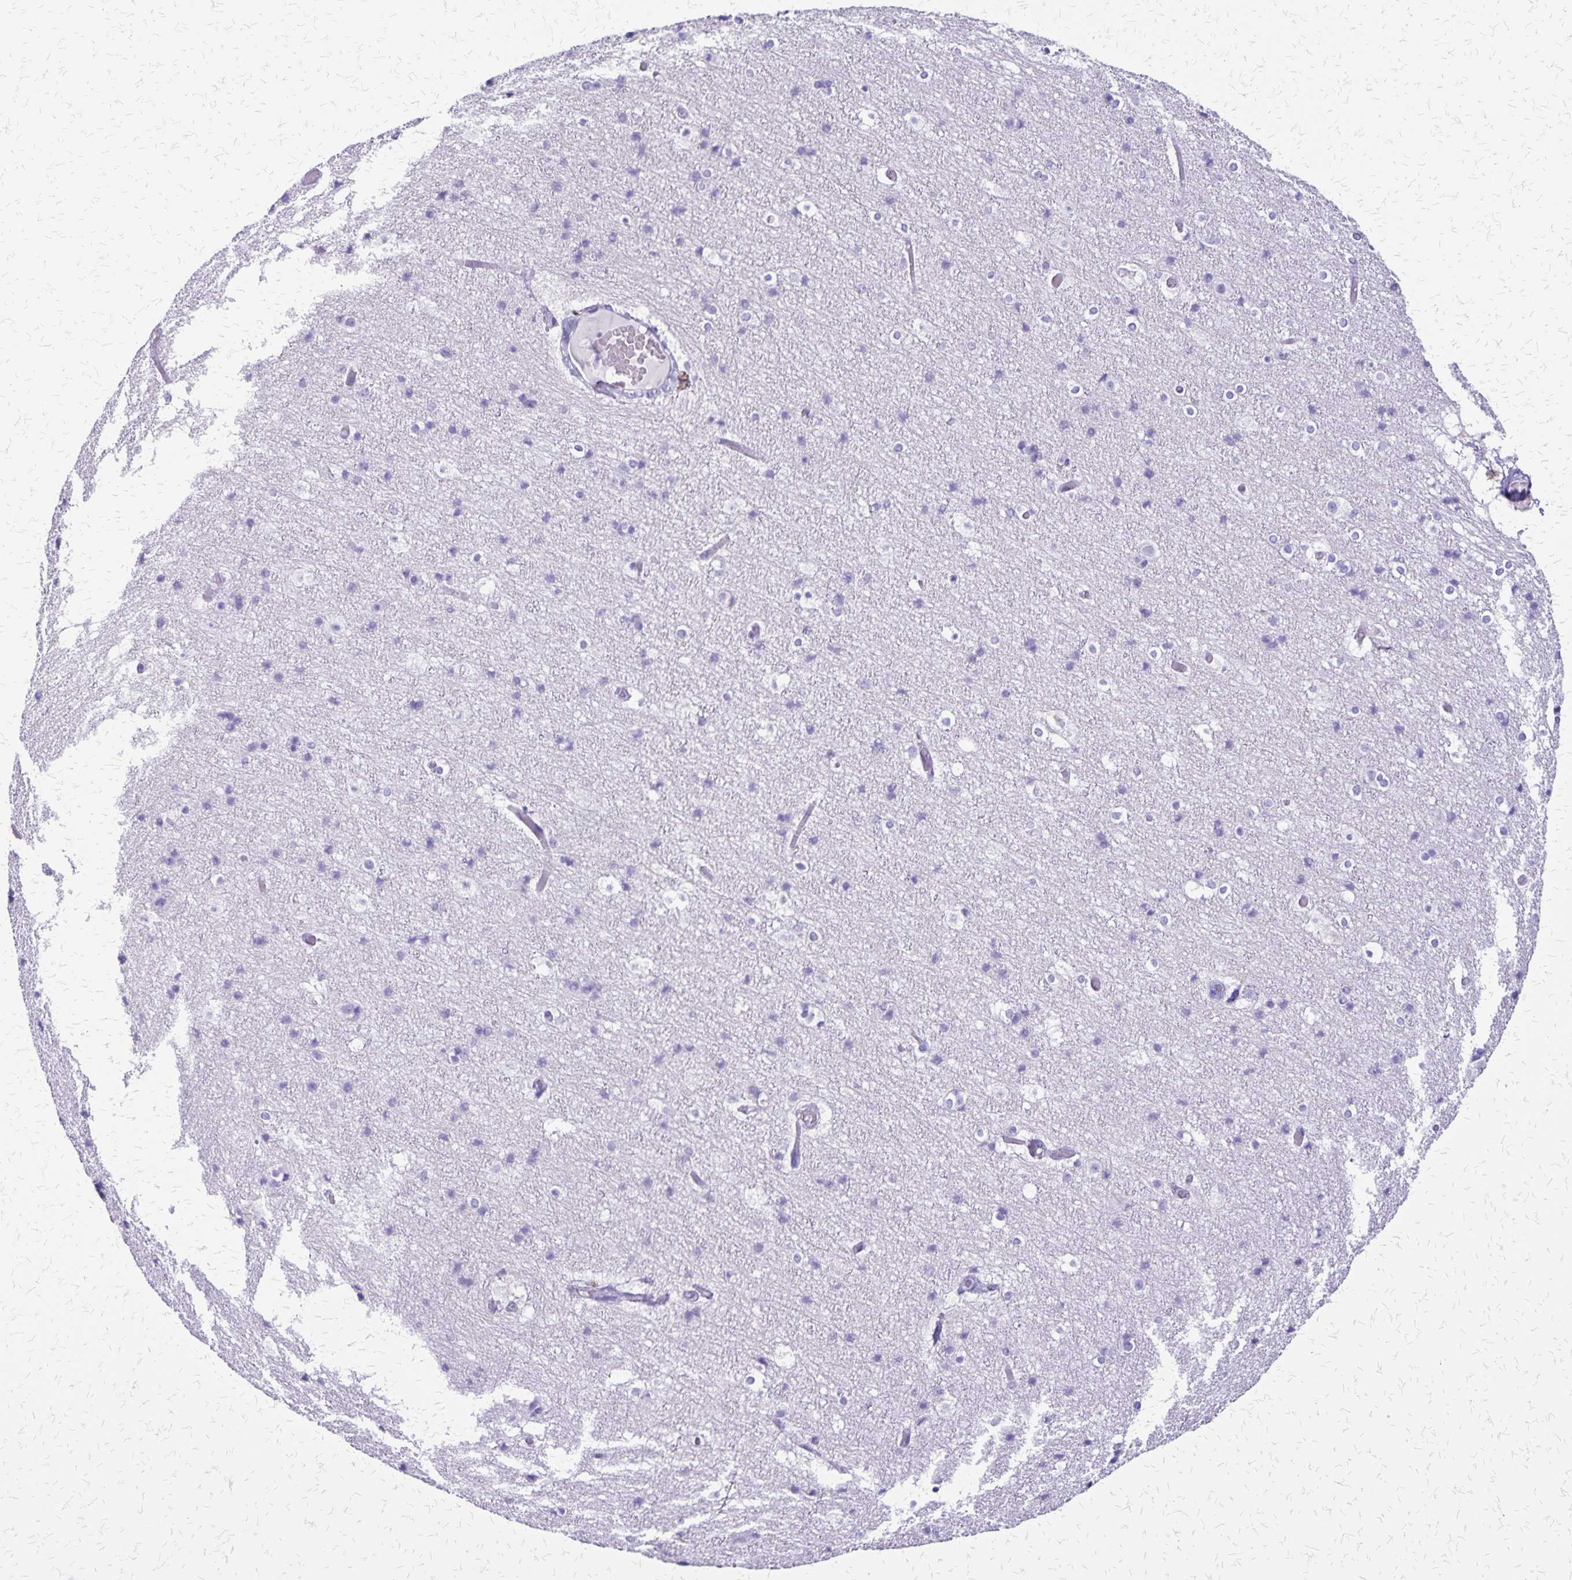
{"staining": {"intensity": "negative", "quantity": "none", "location": "none"}, "tissue": "cerebral cortex", "cell_type": "Endothelial cells", "image_type": "normal", "snomed": [{"axis": "morphology", "description": "Normal tissue, NOS"}, {"axis": "topography", "description": "Cerebral cortex"}], "caption": "IHC photomicrograph of benign cerebral cortex: human cerebral cortex stained with DAB displays no significant protein positivity in endothelial cells.", "gene": "SLC13A2", "patient": {"sex": "female", "age": 52}}